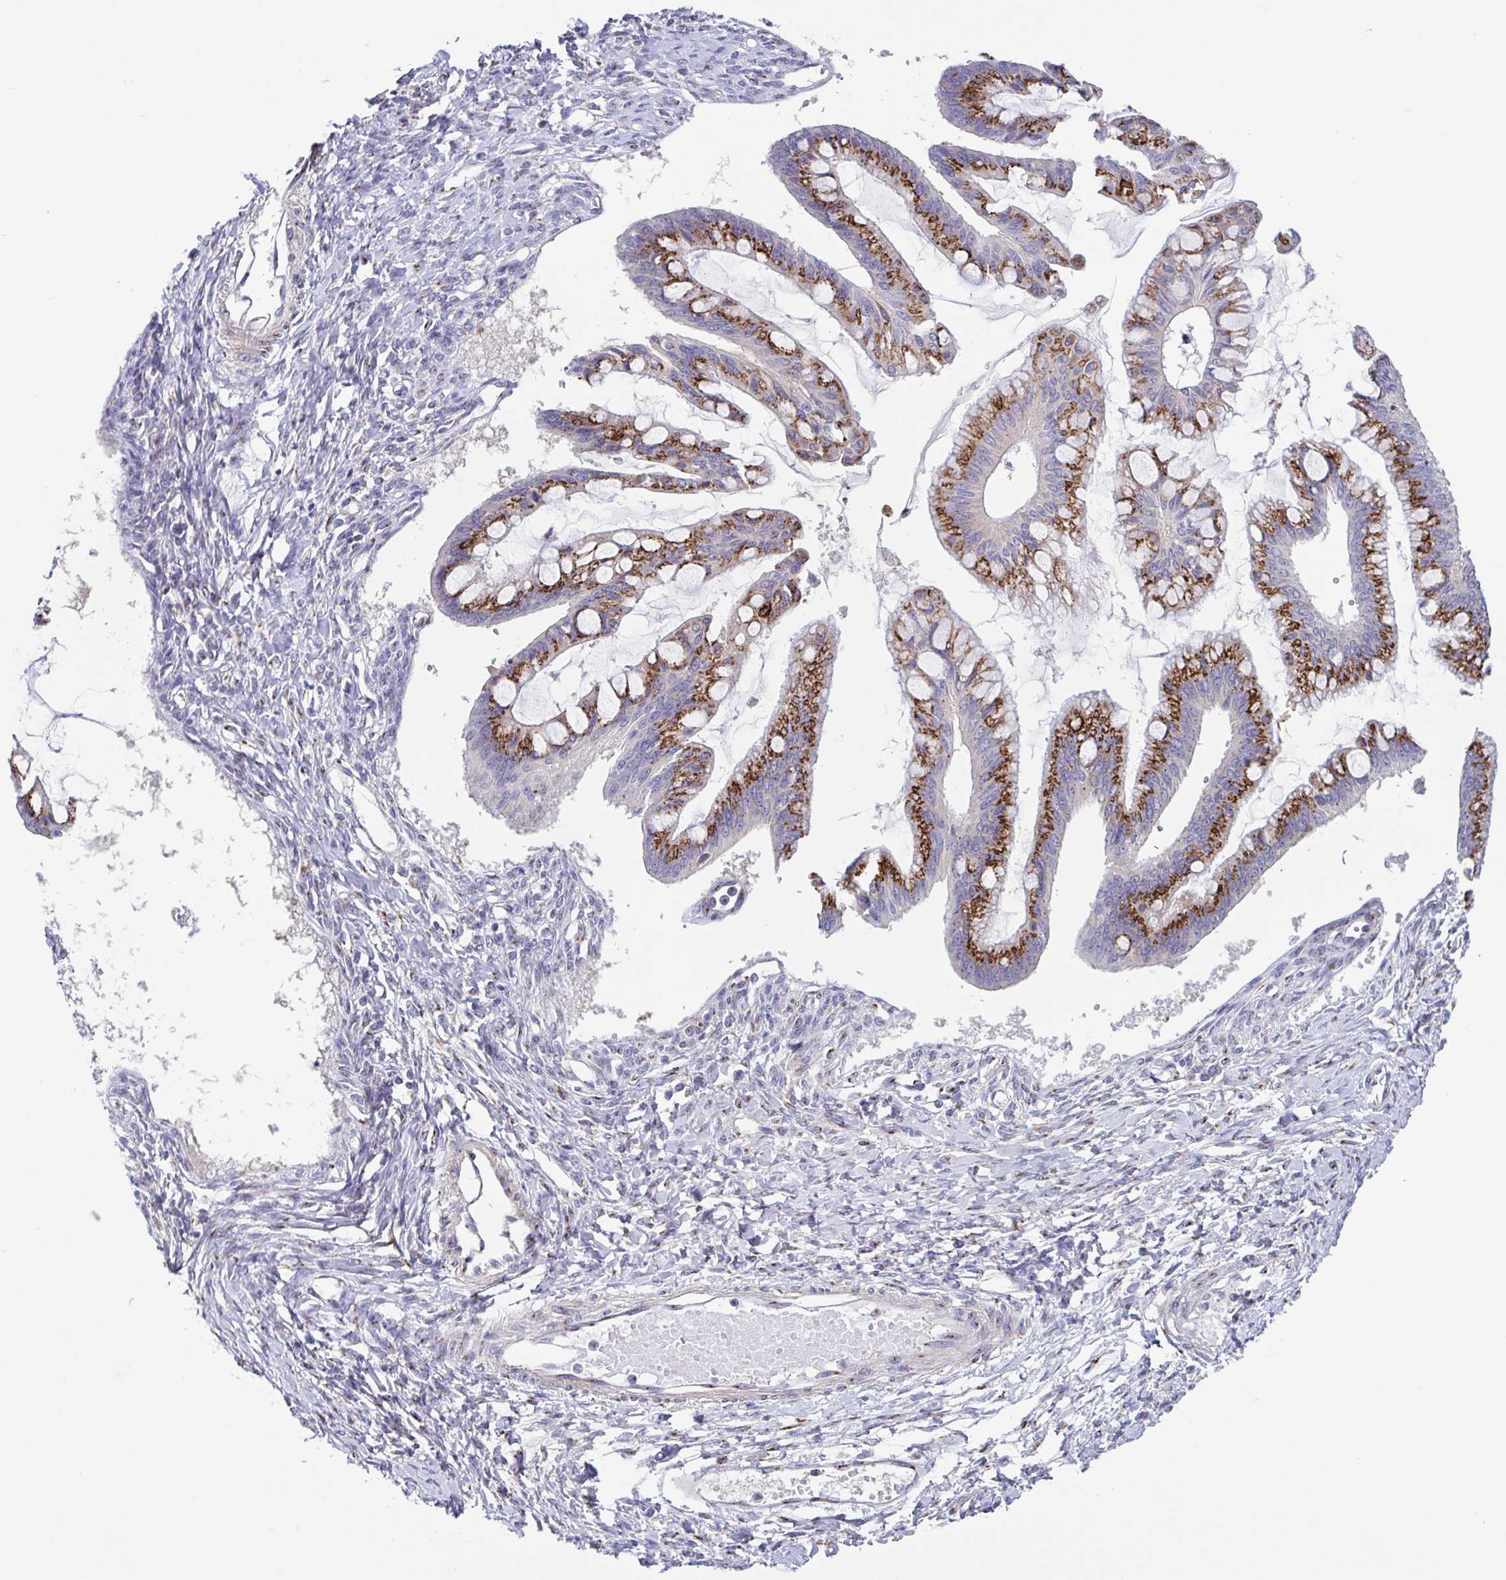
{"staining": {"intensity": "strong", "quantity": ">75%", "location": "cytoplasmic/membranous"}, "tissue": "ovarian cancer", "cell_type": "Tumor cells", "image_type": "cancer", "snomed": [{"axis": "morphology", "description": "Cystadenocarcinoma, mucinous, NOS"}, {"axis": "topography", "description": "Ovary"}], "caption": "This micrograph shows IHC staining of ovarian mucinous cystadenocarcinoma, with high strong cytoplasmic/membranous expression in about >75% of tumor cells.", "gene": "COL17A1", "patient": {"sex": "female", "age": 73}}